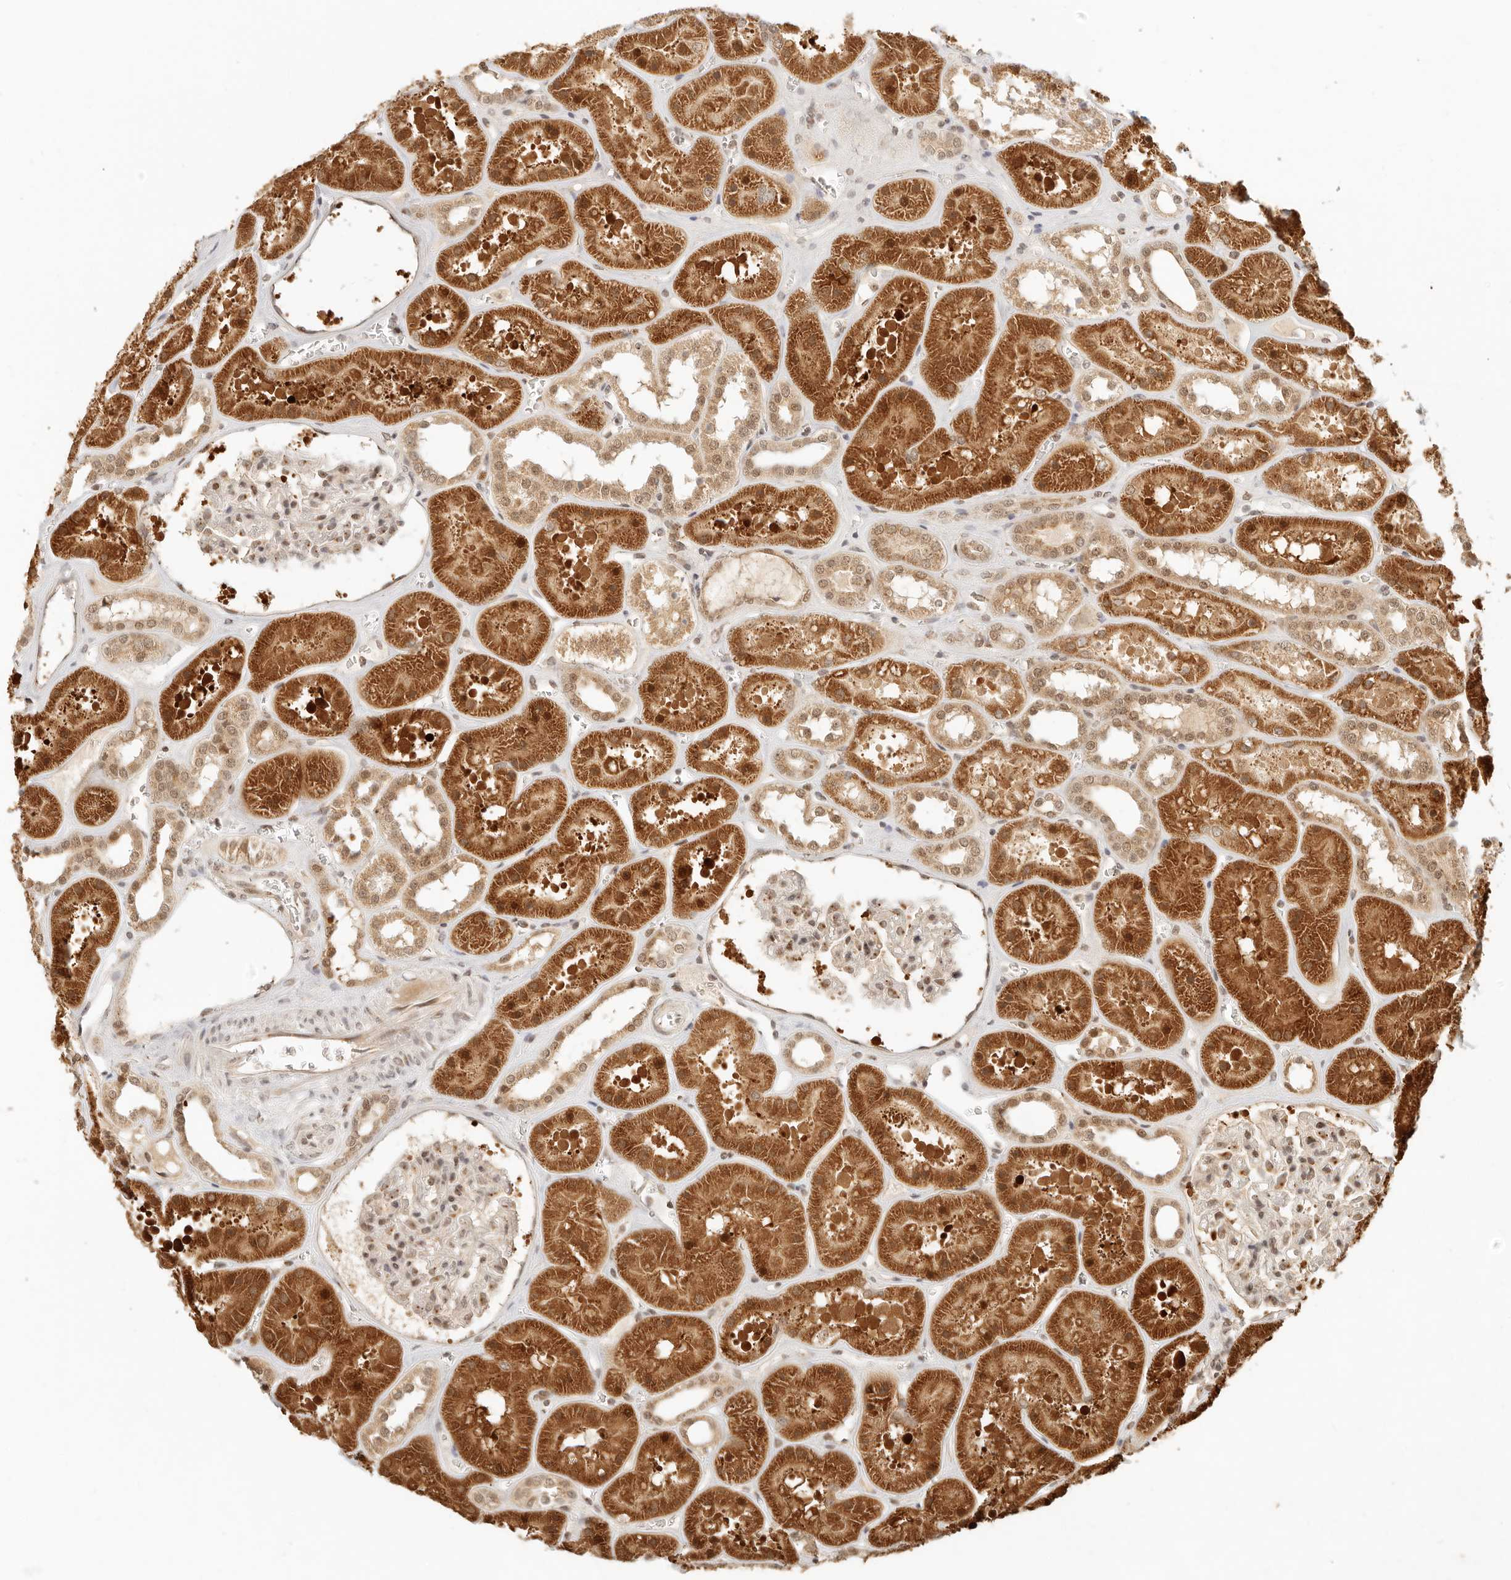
{"staining": {"intensity": "moderate", "quantity": ">75%", "location": "cytoplasmic/membranous,nuclear"}, "tissue": "kidney", "cell_type": "Cells in glomeruli", "image_type": "normal", "snomed": [{"axis": "morphology", "description": "Normal tissue, NOS"}, {"axis": "topography", "description": "Kidney"}], "caption": "Moderate cytoplasmic/membranous,nuclear protein staining is present in about >75% of cells in glomeruli in kidney.", "gene": "INTS11", "patient": {"sex": "female", "age": 41}}